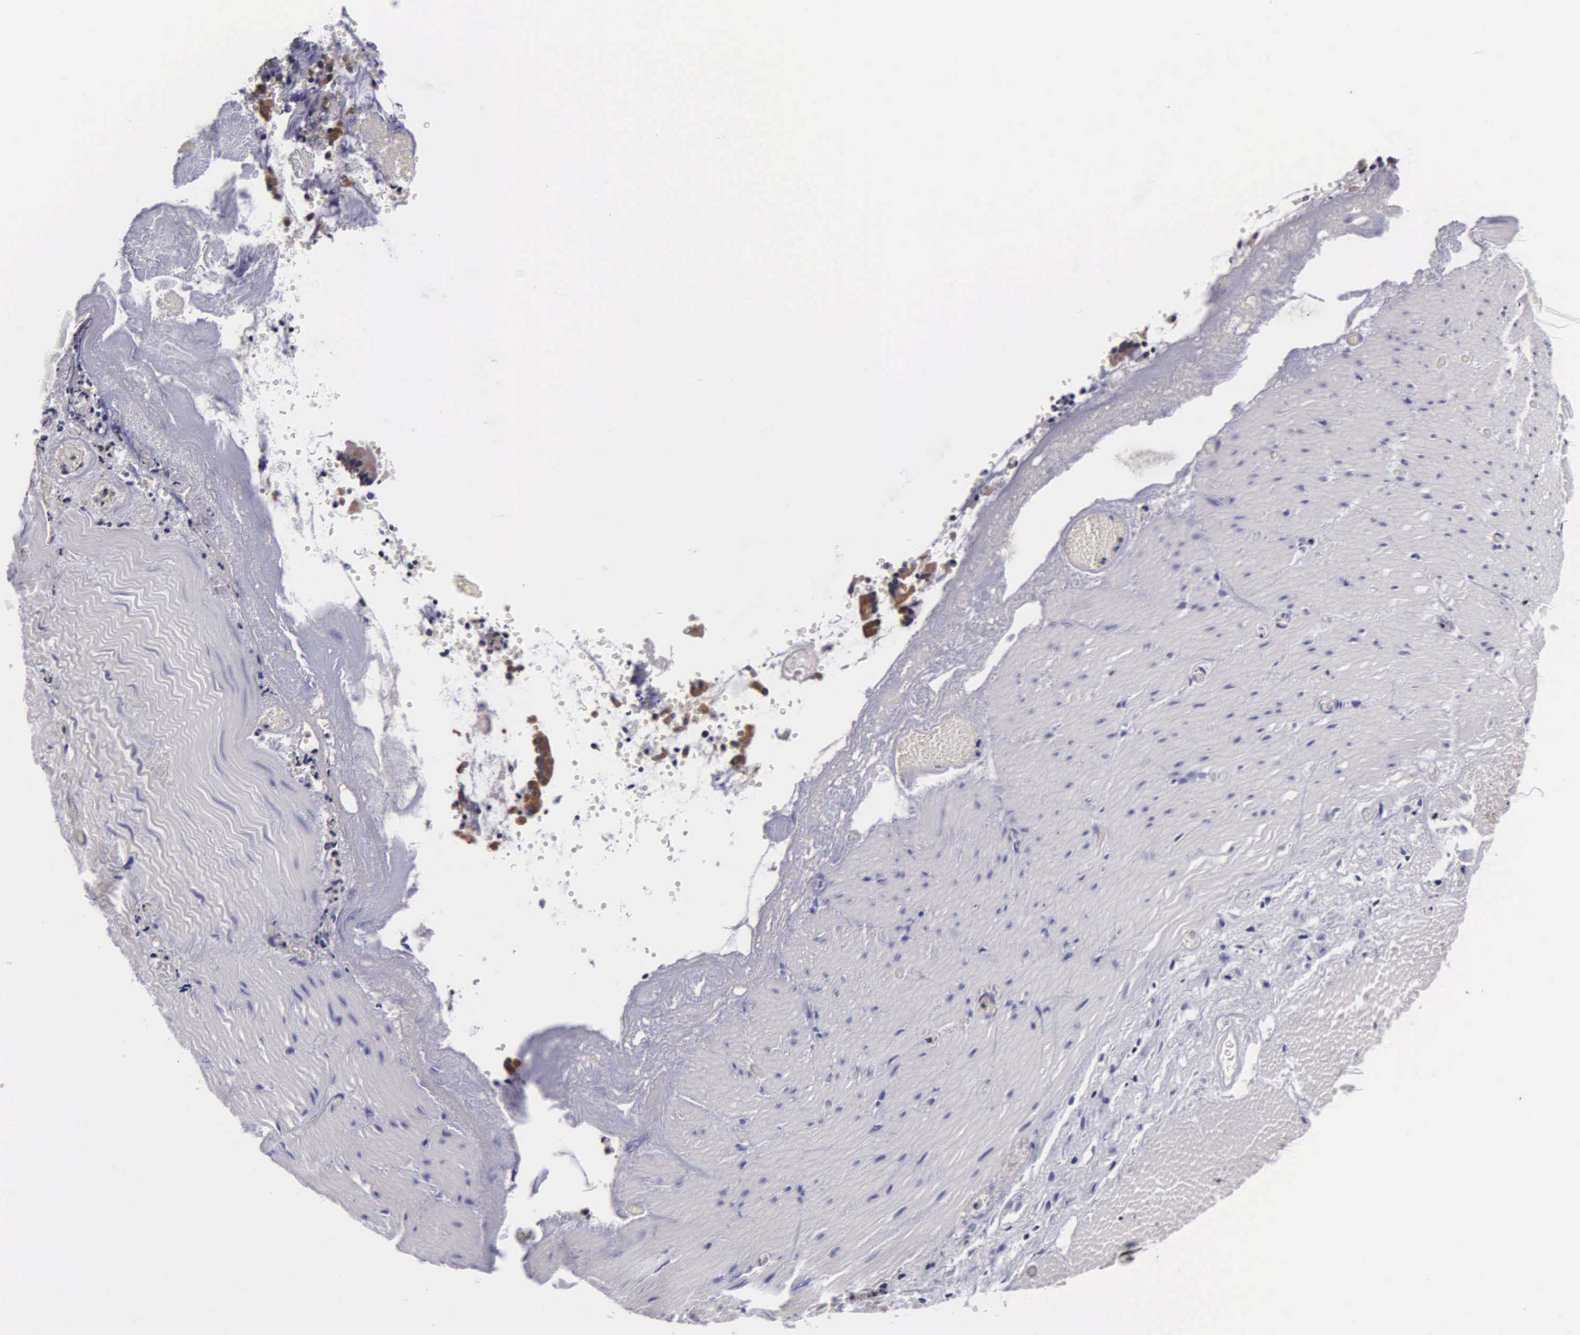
{"staining": {"intensity": "negative", "quantity": "none", "location": "none"}, "tissue": "smooth muscle", "cell_type": "Smooth muscle cells", "image_type": "normal", "snomed": [{"axis": "morphology", "description": "Normal tissue, NOS"}, {"axis": "topography", "description": "Duodenum"}], "caption": "Smooth muscle stained for a protein using immunohistochemistry shows no positivity smooth muscle cells.", "gene": "PSMA3", "patient": {"sex": "male", "age": 63}}